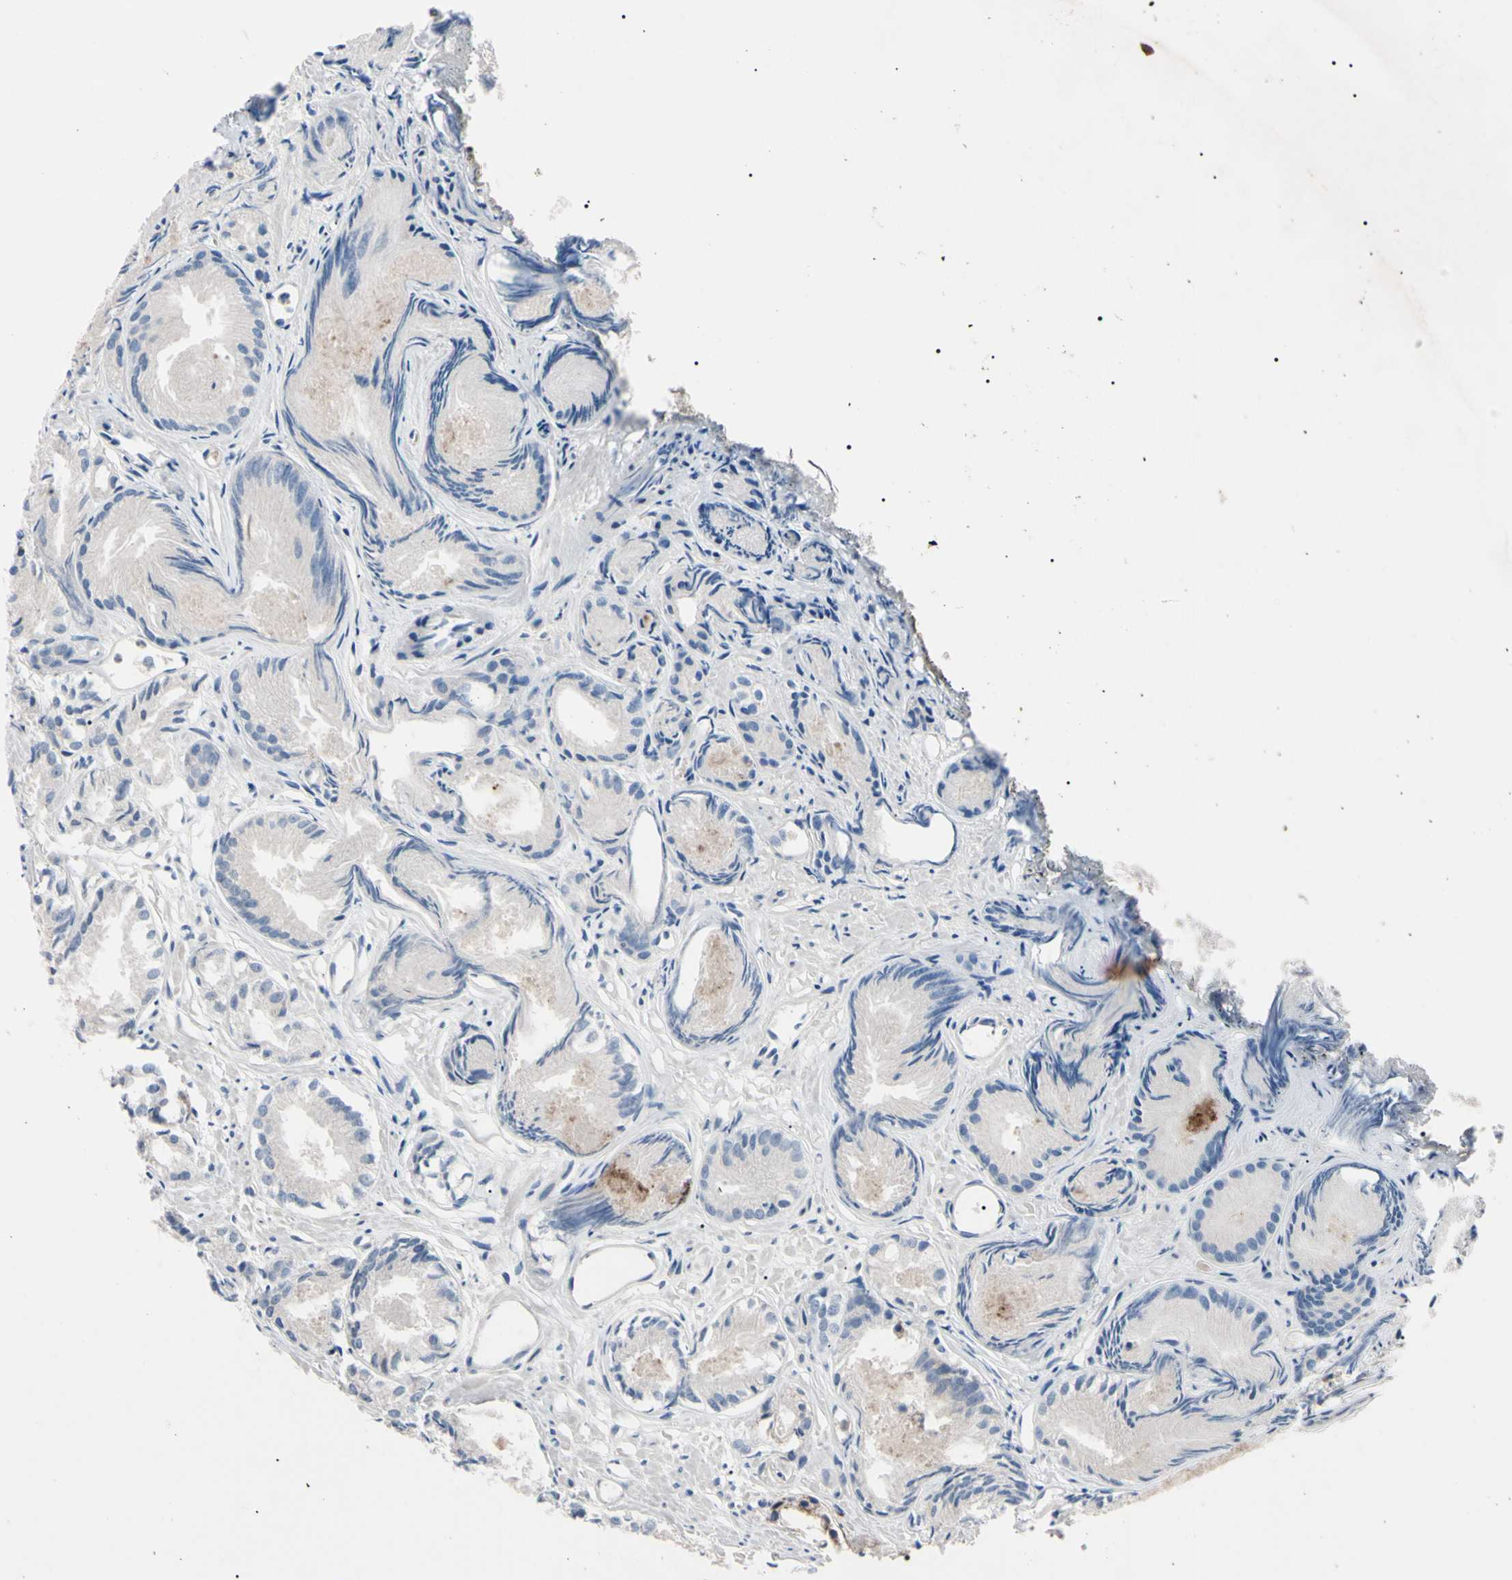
{"staining": {"intensity": "moderate", "quantity": "25%-75%", "location": "cytoplasmic/membranous"}, "tissue": "prostate cancer", "cell_type": "Tumor cells", "image_type": "cancer", "snomed": [{"axis": "morphology", "description": "Adenocarcinoma, Low grade"}, {"axis": "topography", "description": "Prostate"}], "caption": "Immunohistochemical staining of prostate low-grade adenocarcinoma reveals moderate cytoplasmic/membranous protein expression in approximately 25%-75% of tumor cells.", "gene": "TRAF5", "patient": {"sex": "male", "age": 72}}